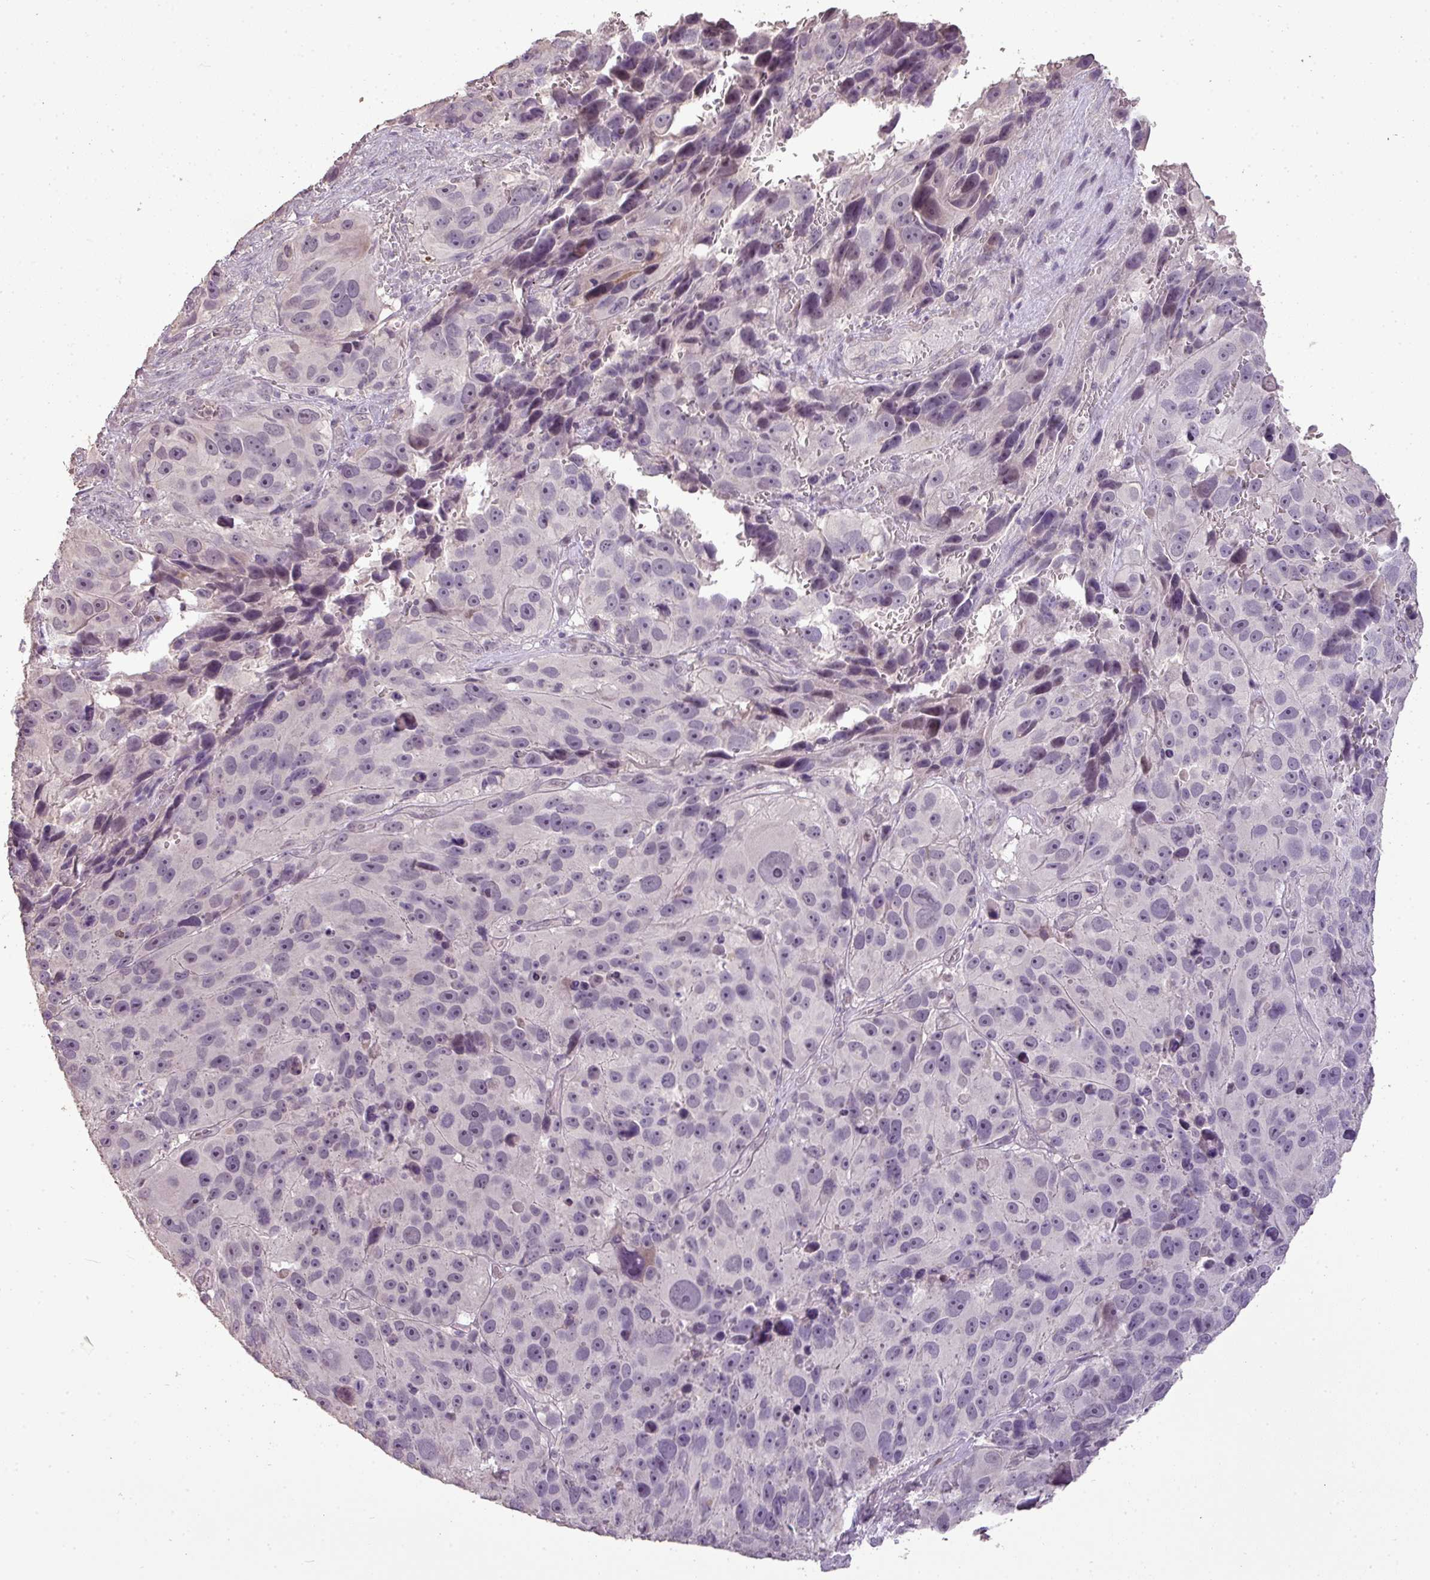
{"staining": {"intensity": "weak", "quantity": "<25%", "location": "nuclear"}, "tissue": "melanoma", "cell_type": "Tumor cells", "image_type": "cancer", "snomed": [{"axis": "morphology", "description": "Malignant melanoma, NOS"}, {"axis": "topography", "description": "Skin"}], "caption": "Tumor cells are negative for brown protein staining in melanoma.", "gene": "LY9", "patient": {"sex": "male", "age": 84}}